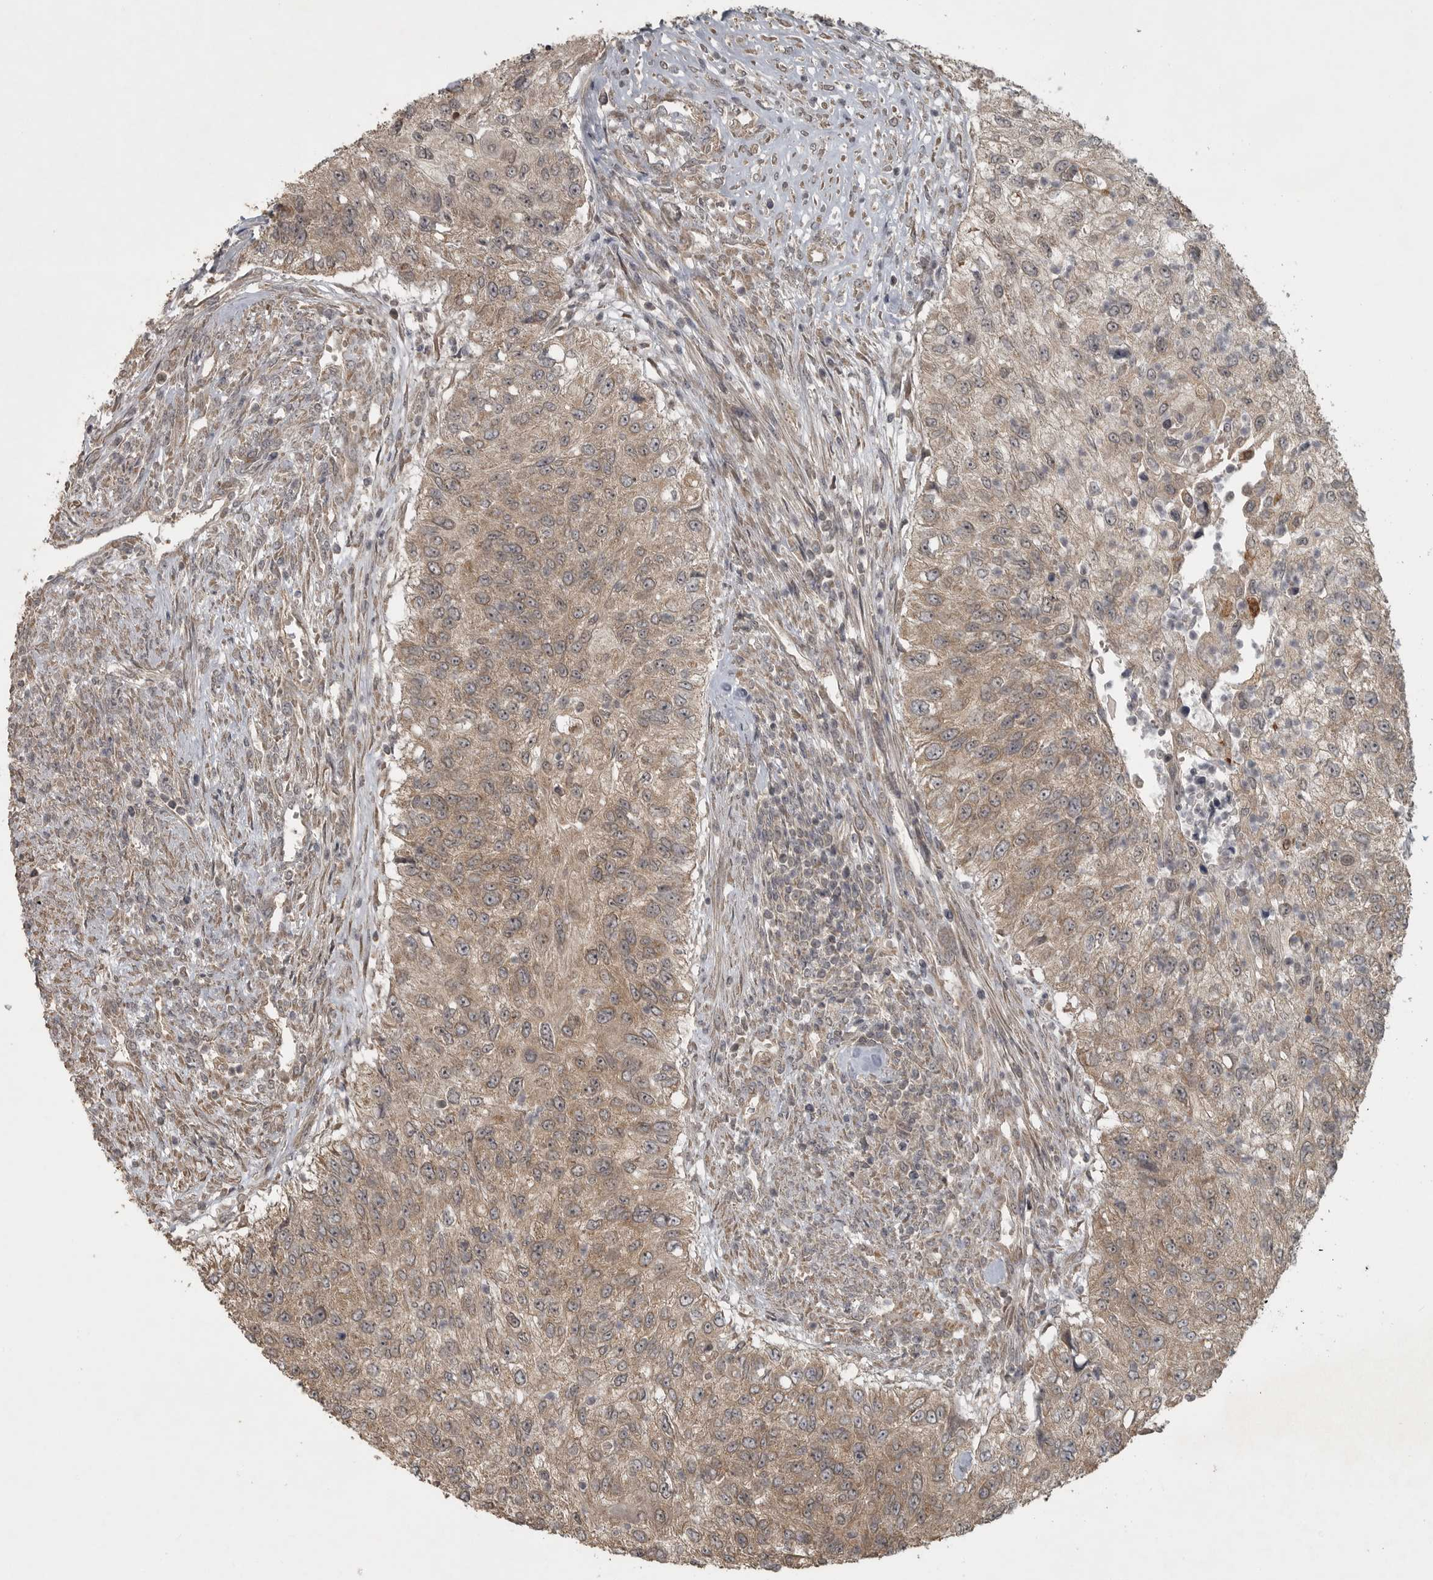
{"staining": {"intensity": "weak", "quantity": ">75%", "location": "cytoplasmic/membranous"}, "tissue": "urothelial cancer", "cell_type": "Tumor cells", "image_type": "cancer", "snomed": [{"axis": "morphology", "description": "Urothelial carcinoma, High grade"}, {"axis": "topography", "description": "Urinary bladder"}], "caption": "An immunohistochemistry (IHC) micrograph of neoplastic tissue is shown. Protein staining in brown shows weak cytoplasmic/membranous positivity in high-grade urothelial carcinoma within tumor cells.", "gene": "LLGL1", "patient": {"sex": "female", "age": 60}}